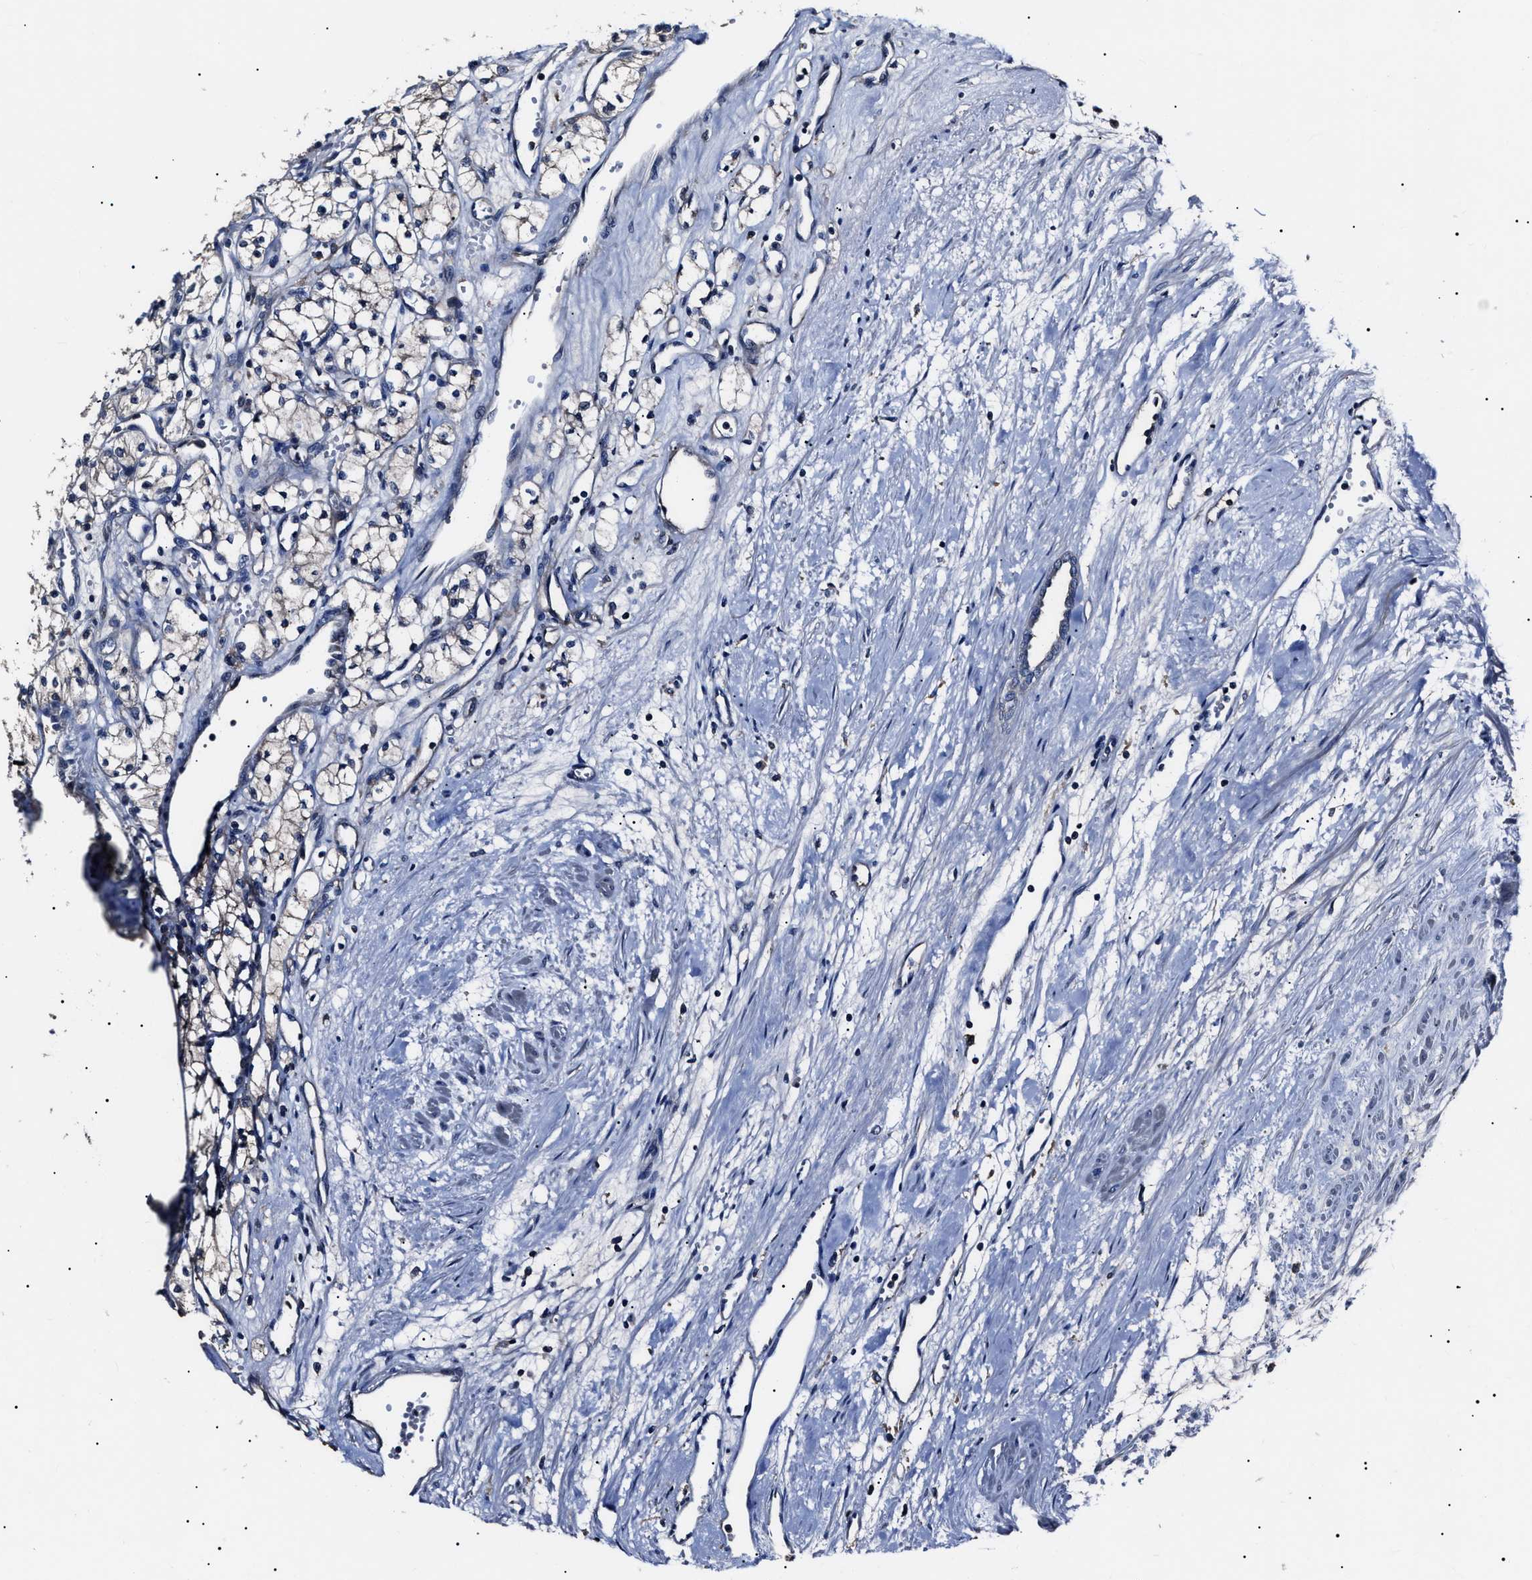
{"staining": {"intensity": "negative", "quantity": "none", "location": "none"}, "tissue": "renal cancer", "cell_type": "Tumor cells", "image_type": "cancer", "snomed": [{"axis": "morphology", "description": "Adenocarcinoma, NOS"}, {"axis": "topography", "description": "Kidney"}], "caption": "Immunohistochemical staining of renal adenocarcinoma exhibits no significant expression in tumor cells.", "gene": "IFT81", "patient": {"sex": "male", "age": 59}}